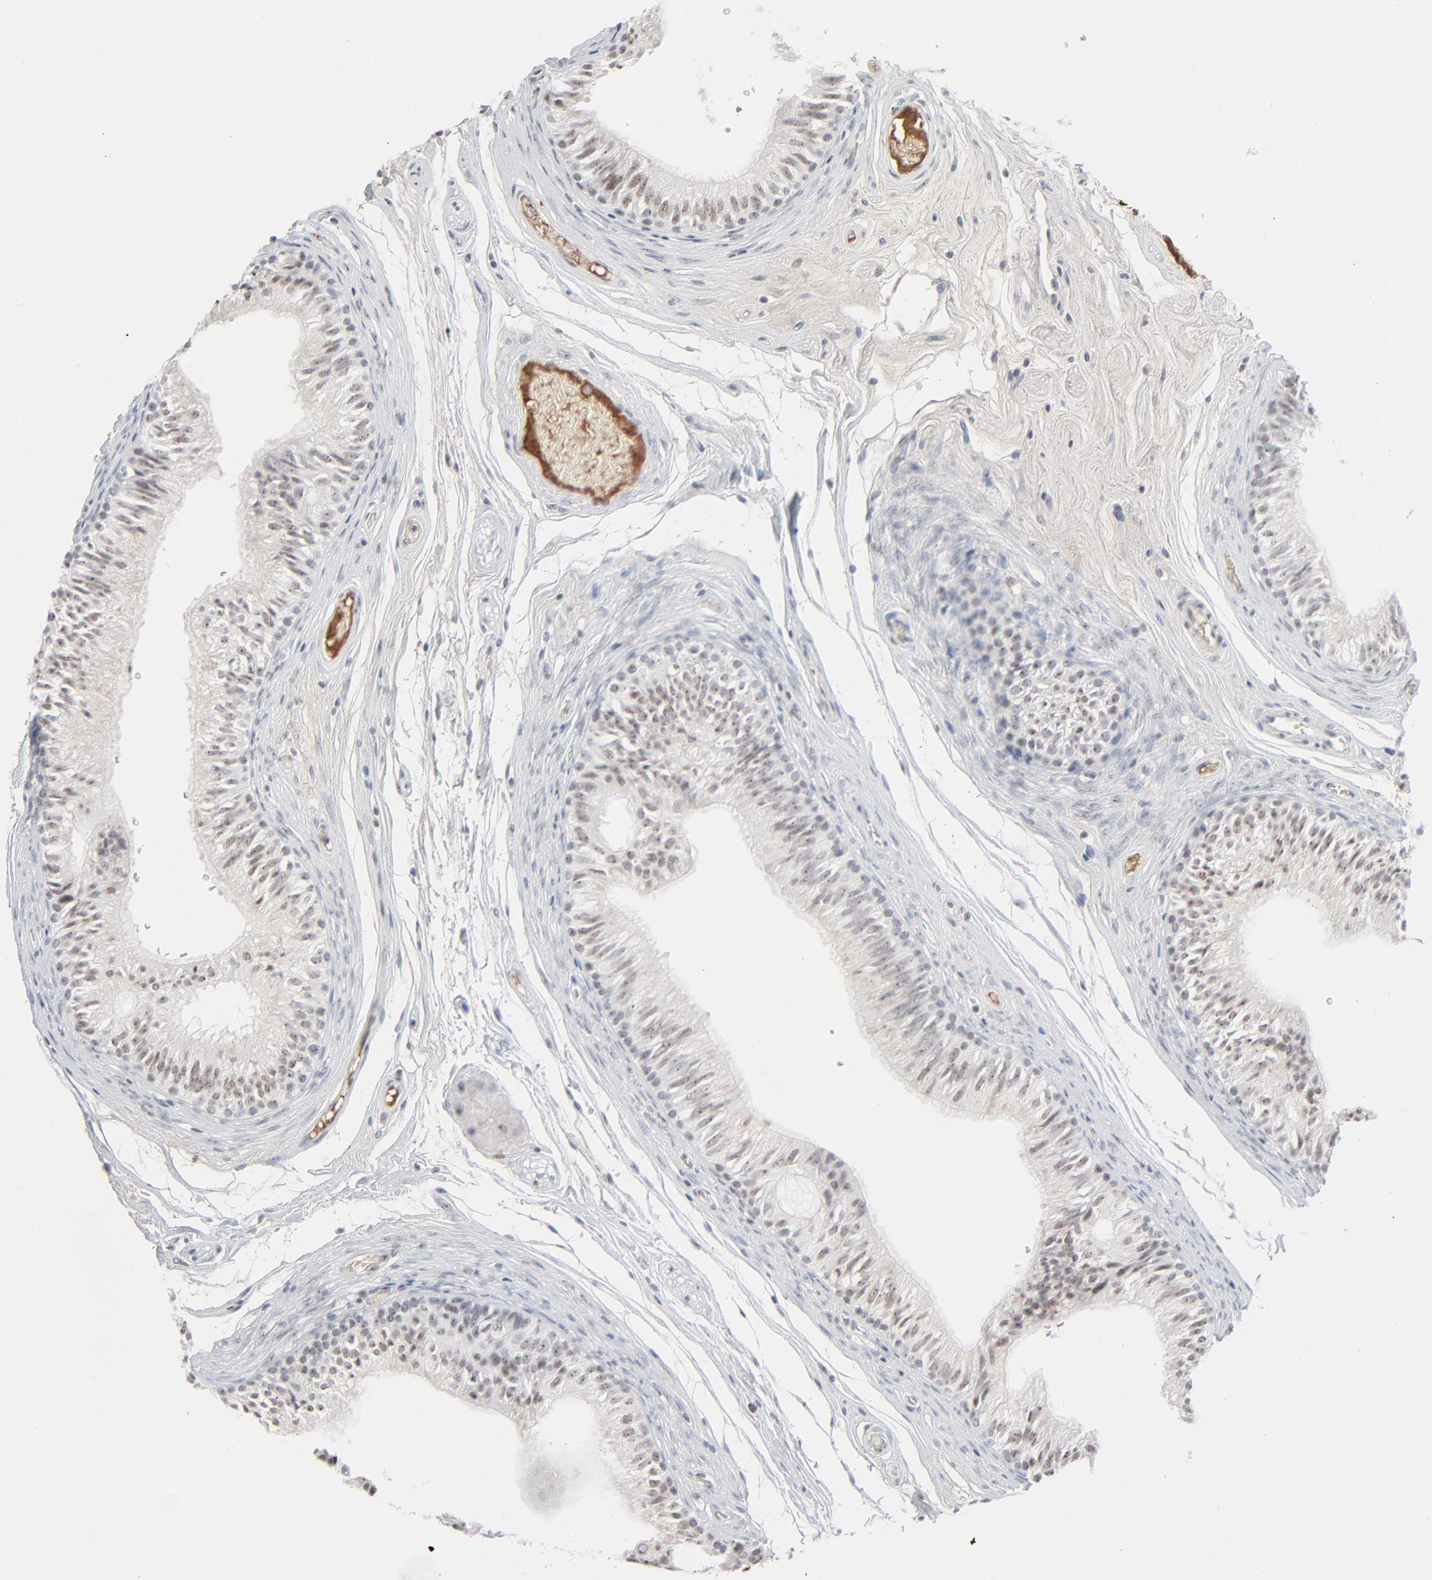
{"staining": {"intensity": "weak", "quantity": ">75%", "location": "nuclear"}, "tissue": "epididymis", "cell_type": "Glandular cells", "image_type": "normal", "snomed": [{"axis": "morphology", "description": "Normal tissue, NOS"}, {"axis": "topography", "description": "Testis"}, {"axis": "topography", "description": "Epididymis"}], "caption": "This is a photomicrograph of IHC staining of unremarkable epididymis, which shows weak positivity in the nuclear of glandular cells.", "gene": "MPHOSPH6", "patient": {"sex": "male", "age": 36}}